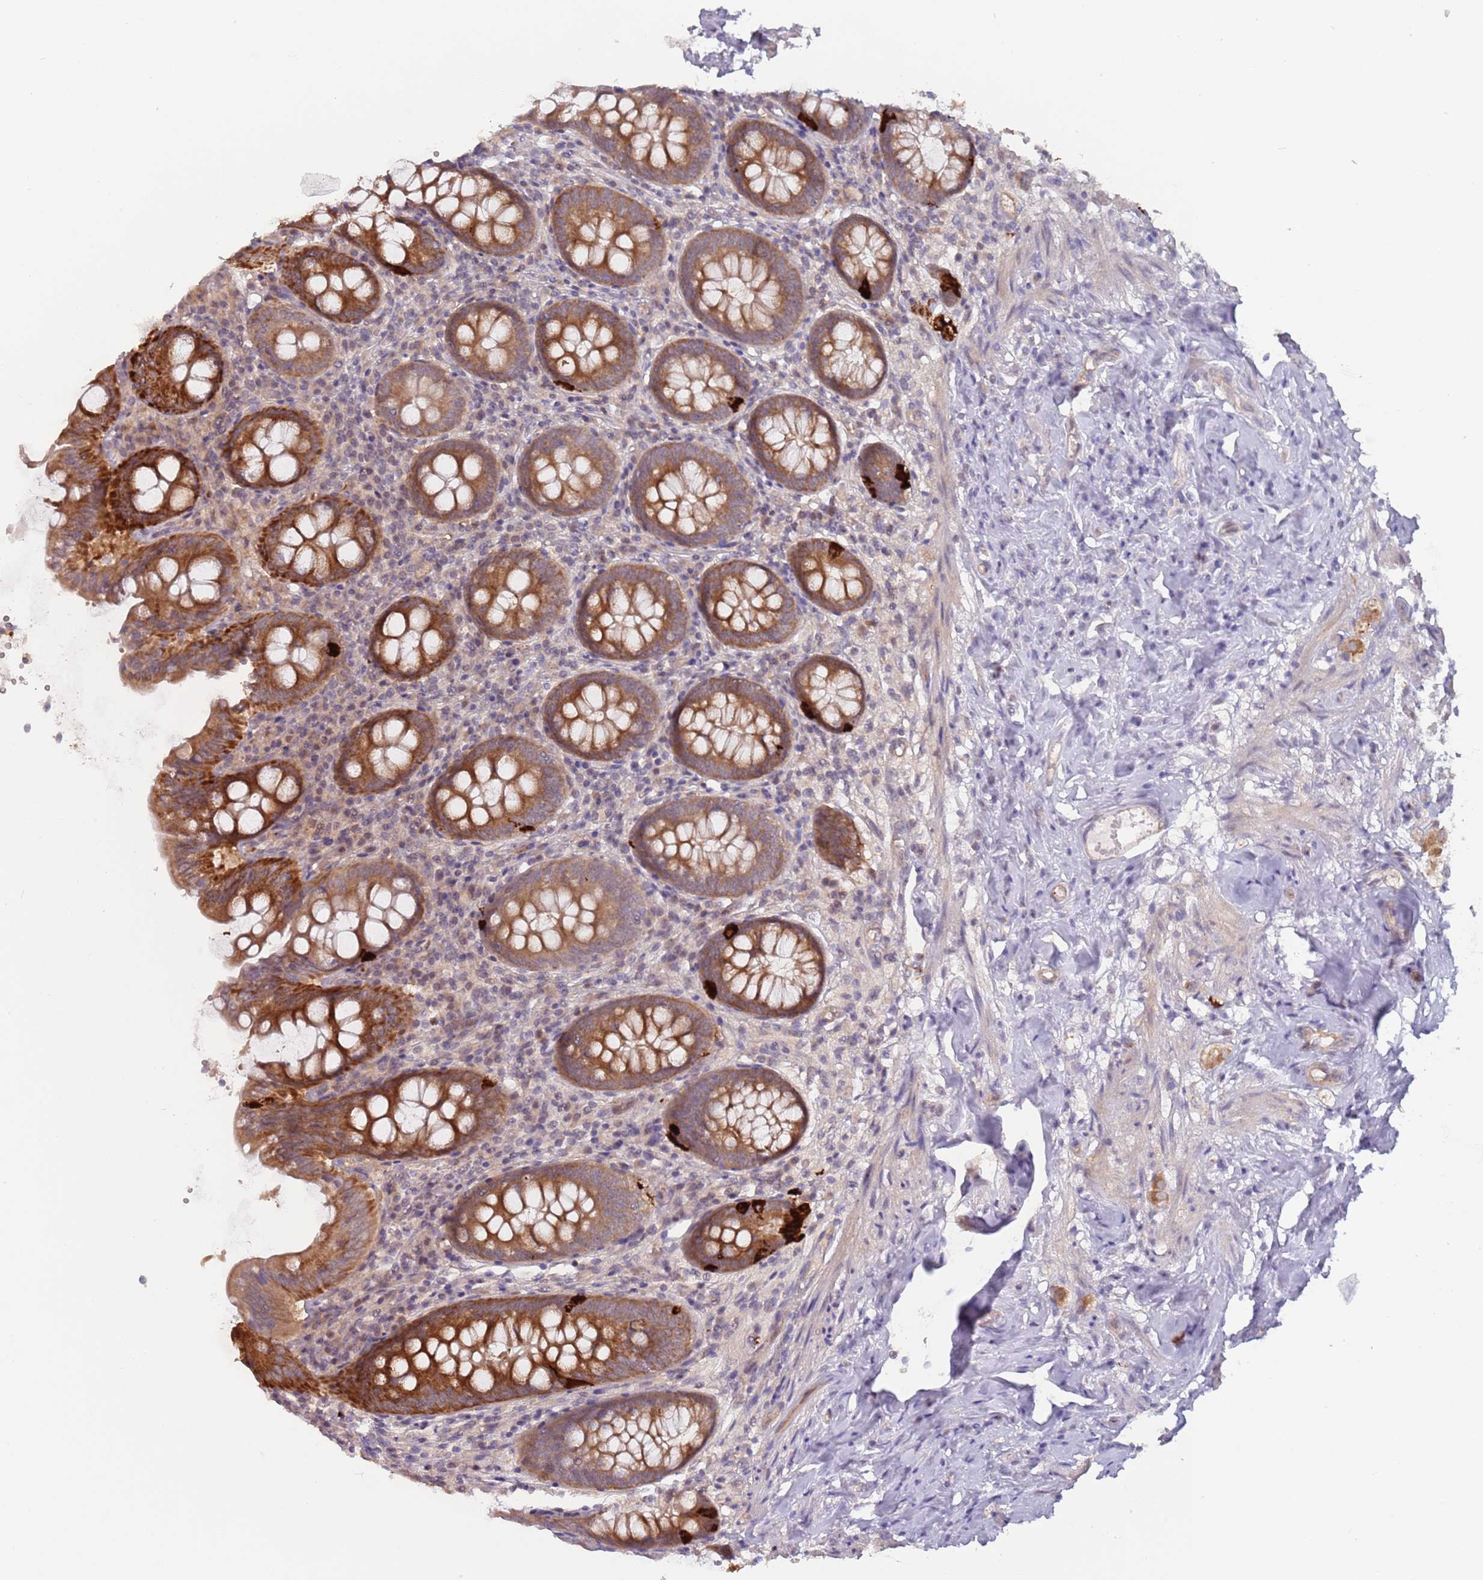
{"staining": {"intensity": "strong", "quantity": ">75%", "location": "cytoplasmic/membranous"}, "tissue": "appendix", "cell_type": "Glandular cells", "image_type": "normal", "snomed": [{"axis": "morphology", "description": "Normal tissue, NOS"}, {"axis": "topography", "description": "Appendix"}], "caption": "Immunohistochemical staining of unremarkable appendix exhibits strong cytoplasmic/membranous protein staining in about >75% of glandular cells. The staining is performed using DAB (3,3'-diaminobenzidine) brown chromogen to label protein expression. The nuclei are counter-stained blue using hematoxylin.", "gene": "LDHD", "patient": {"sex": "female", "age": 54}}